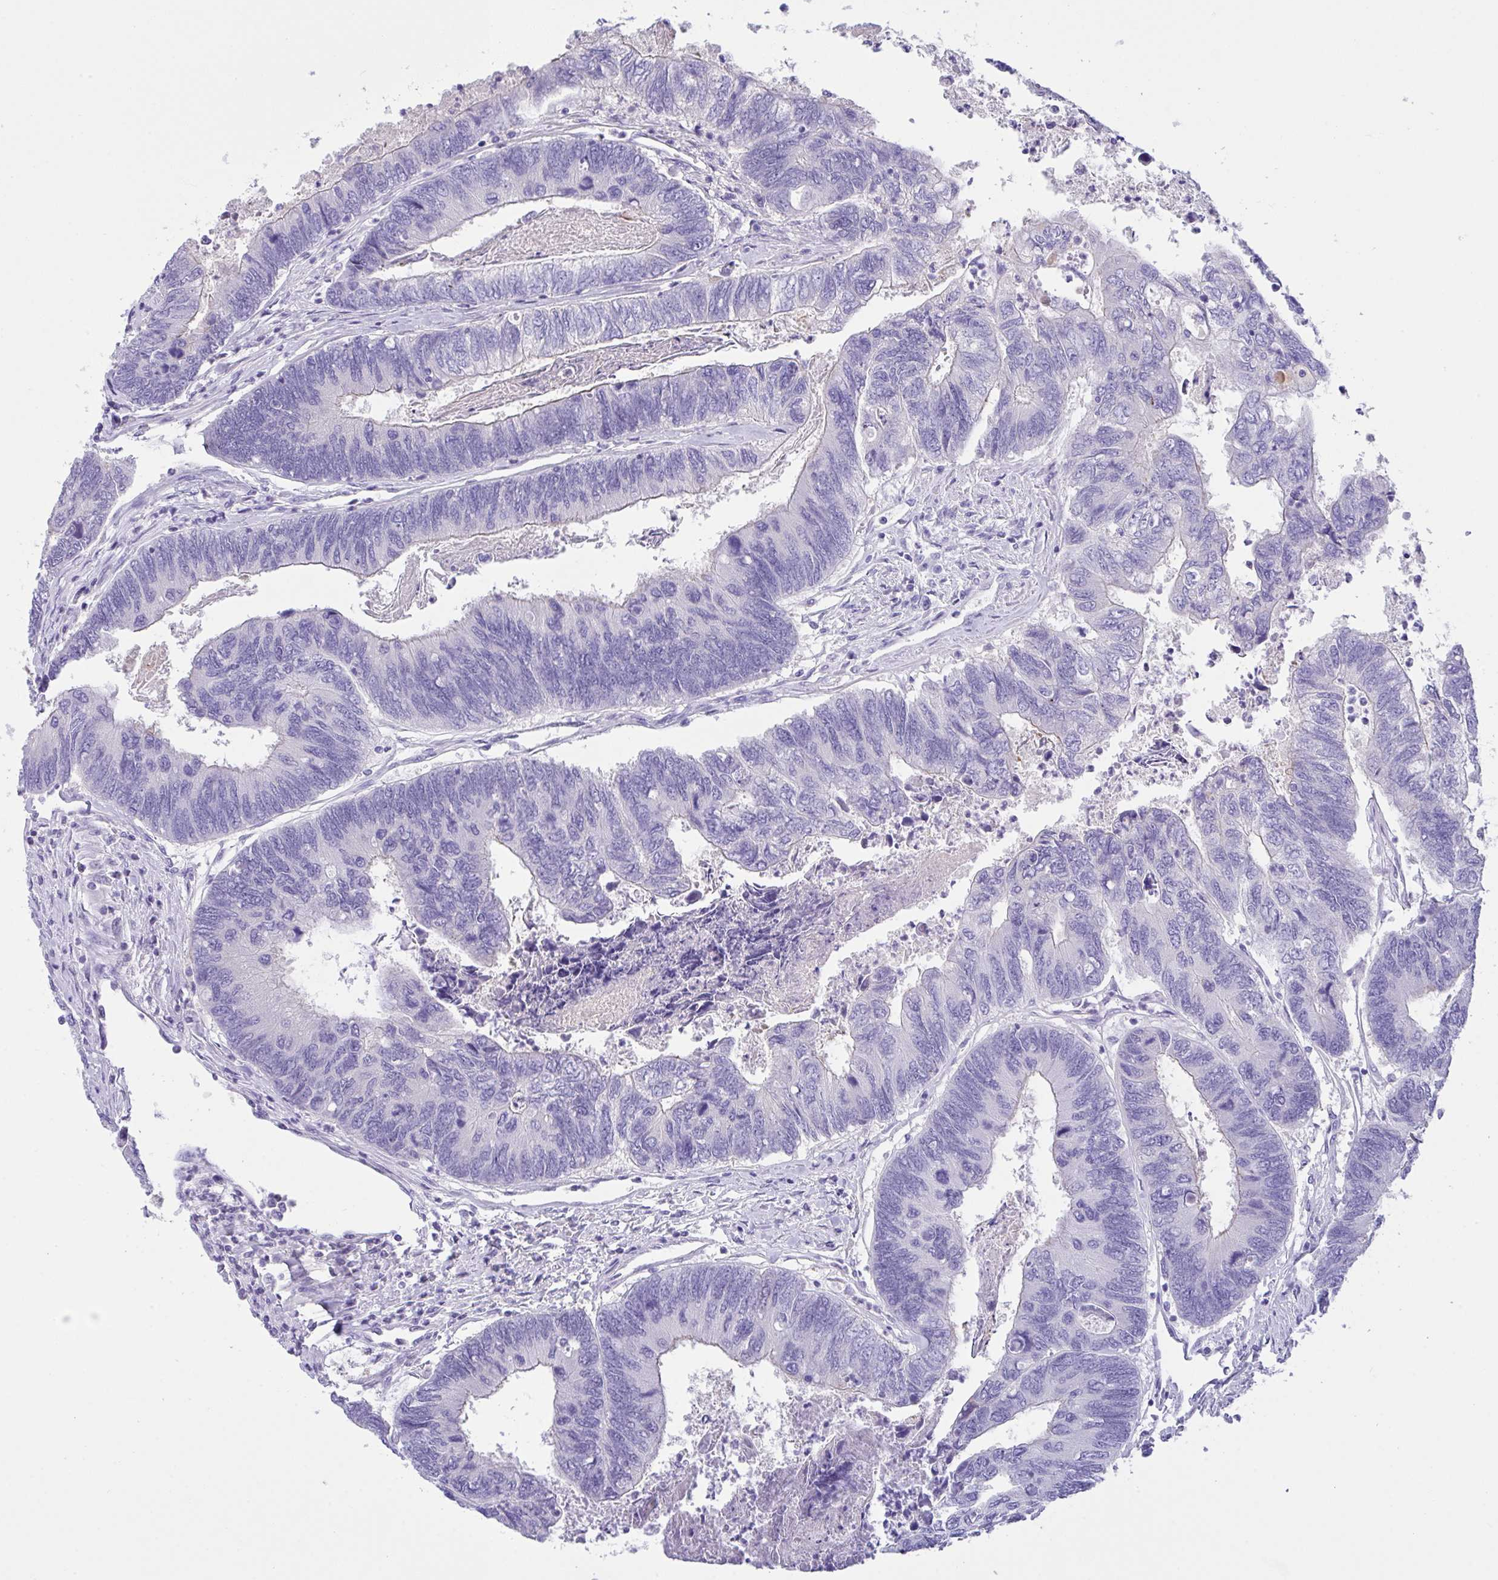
{"staining": {"intensity": "negative", "quantity": "none", "location": "none"}, "tissue": "colorectal cancer", "cell_type": "Tumor cells", "image_type": "cancer", "snomed": [{"axis": "morphology", "description": "Adenocarcinoma, NOS"}, {"axis": "topography", "description": "Colon"}], "caption": "This is an immunohistochemistry (IHC) image of colorectal cancer. There is no expression in tumor cells.", "gene": "FBXL20", "patient": {"sex": "female", "age": 67}}